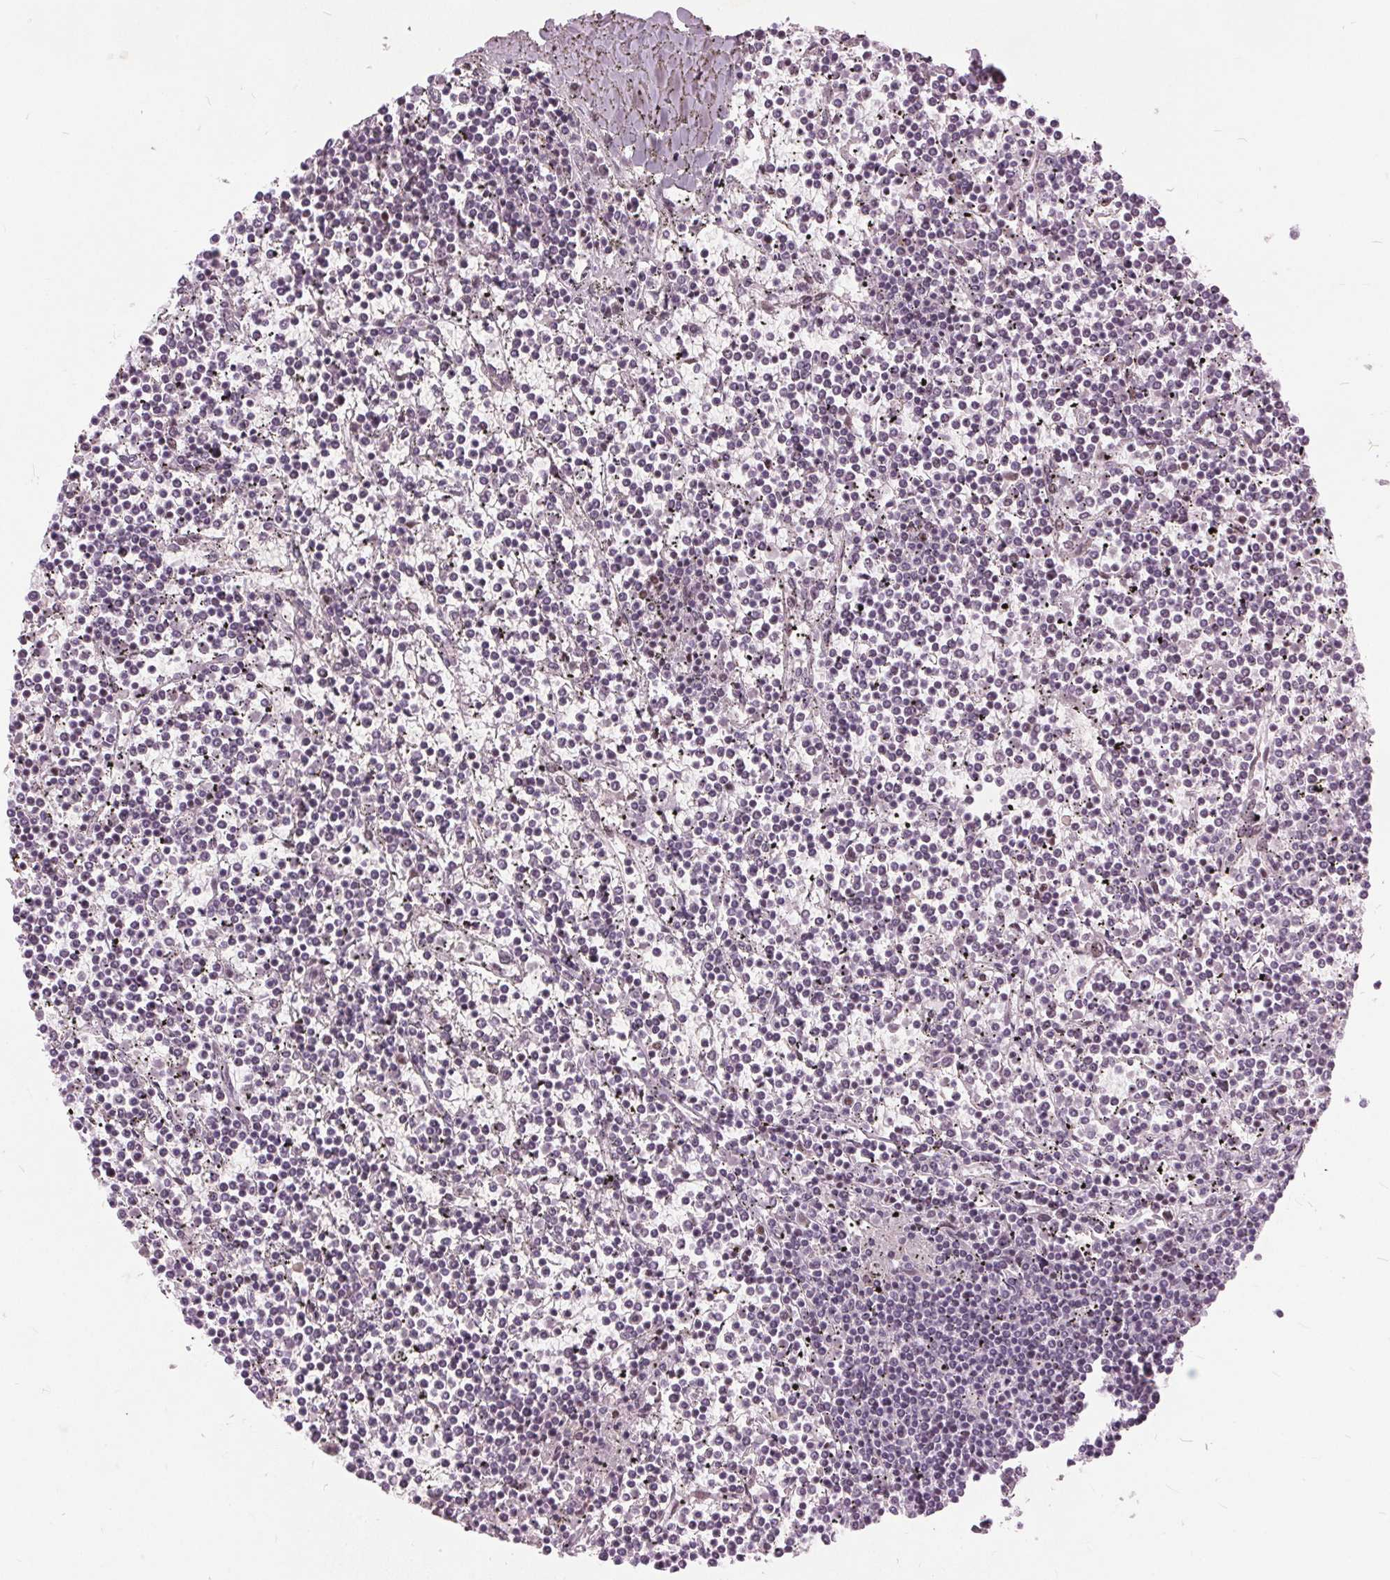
{"staining": {"intensity": "negative", "quantity": "none", "location": "none"}, "tissue": "lymphoma", "cell_type": "Tumor cells", "image_type": "cancer", "snomed": [{"axis": "morphology", "description": "Malignant lymphoma, non-Hodgkin's type, Low grade"}, {"axis": "topography", "description": "Spleen"}], "caption": "The image exhibits no staining of tumor cells in low-grade malignant lymphoma, non-Hodgkin's type.", "gene": "TTC34", "patient": {"sex": "female", "age": 19}}